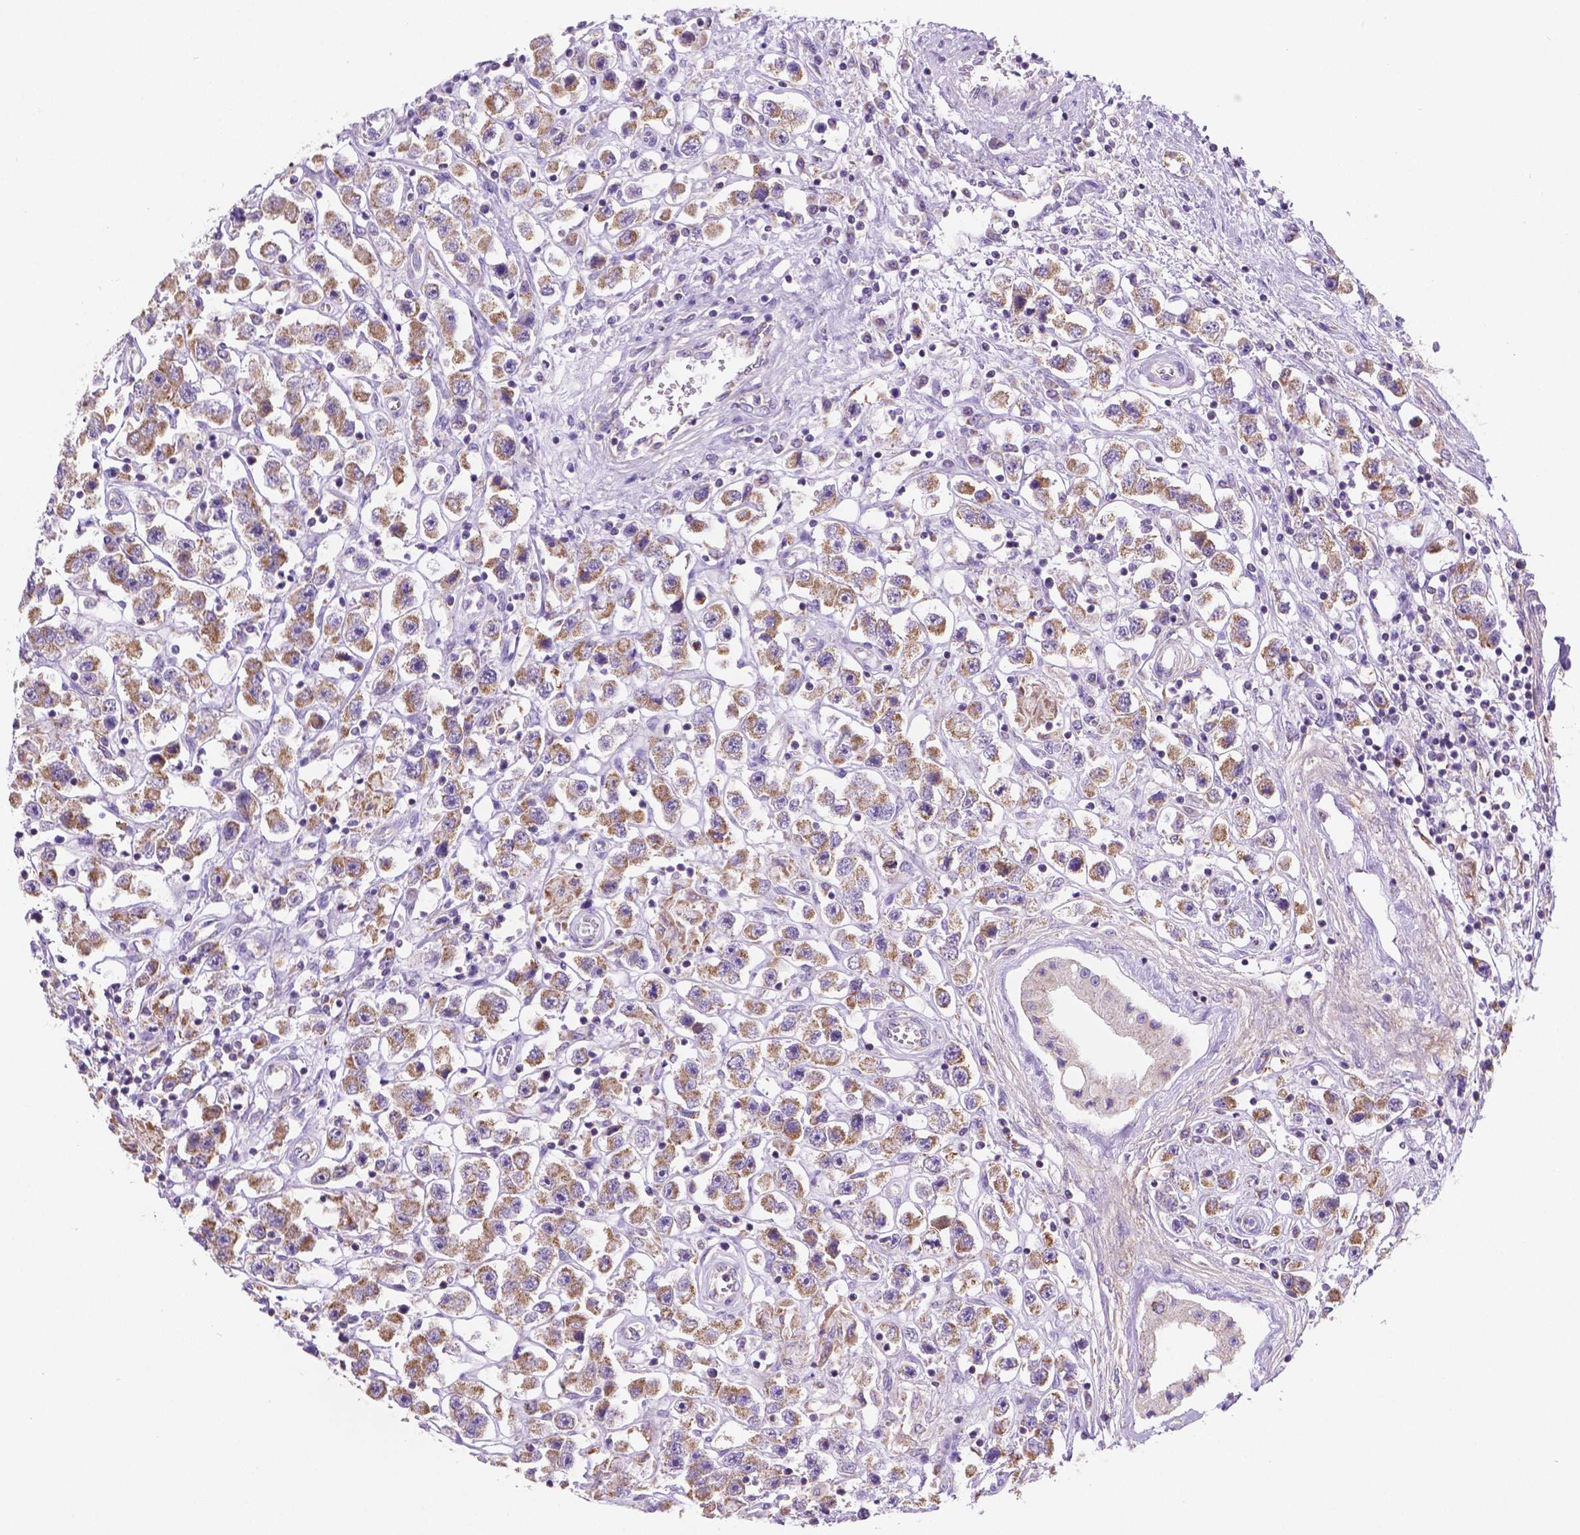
{"staining": {"intensity": "moderate", "quantity": "25%-75%", "location": "cytoplasmic/membranous"}, "tissue": "testis cancer", "cell_type": "Tumor cells", "image_type": "cancer", "snomed": [{"axis": "morphology", "description": "Seminoma, NOS"}, {"axis": "topography", "description": "Testis"}], "caption": "An immunohistochemistry micrograph of tumor tissue is shown. Protein staining in brown shows moderate cytoplasmic/membranous positivity in testis cancer (seminoma) within tumor cells. (DAB IHC, brown staining for protein, blue staining for nuclei).", "gene": "CSPG5", "patient": {"sex": "male", "age": 45}}